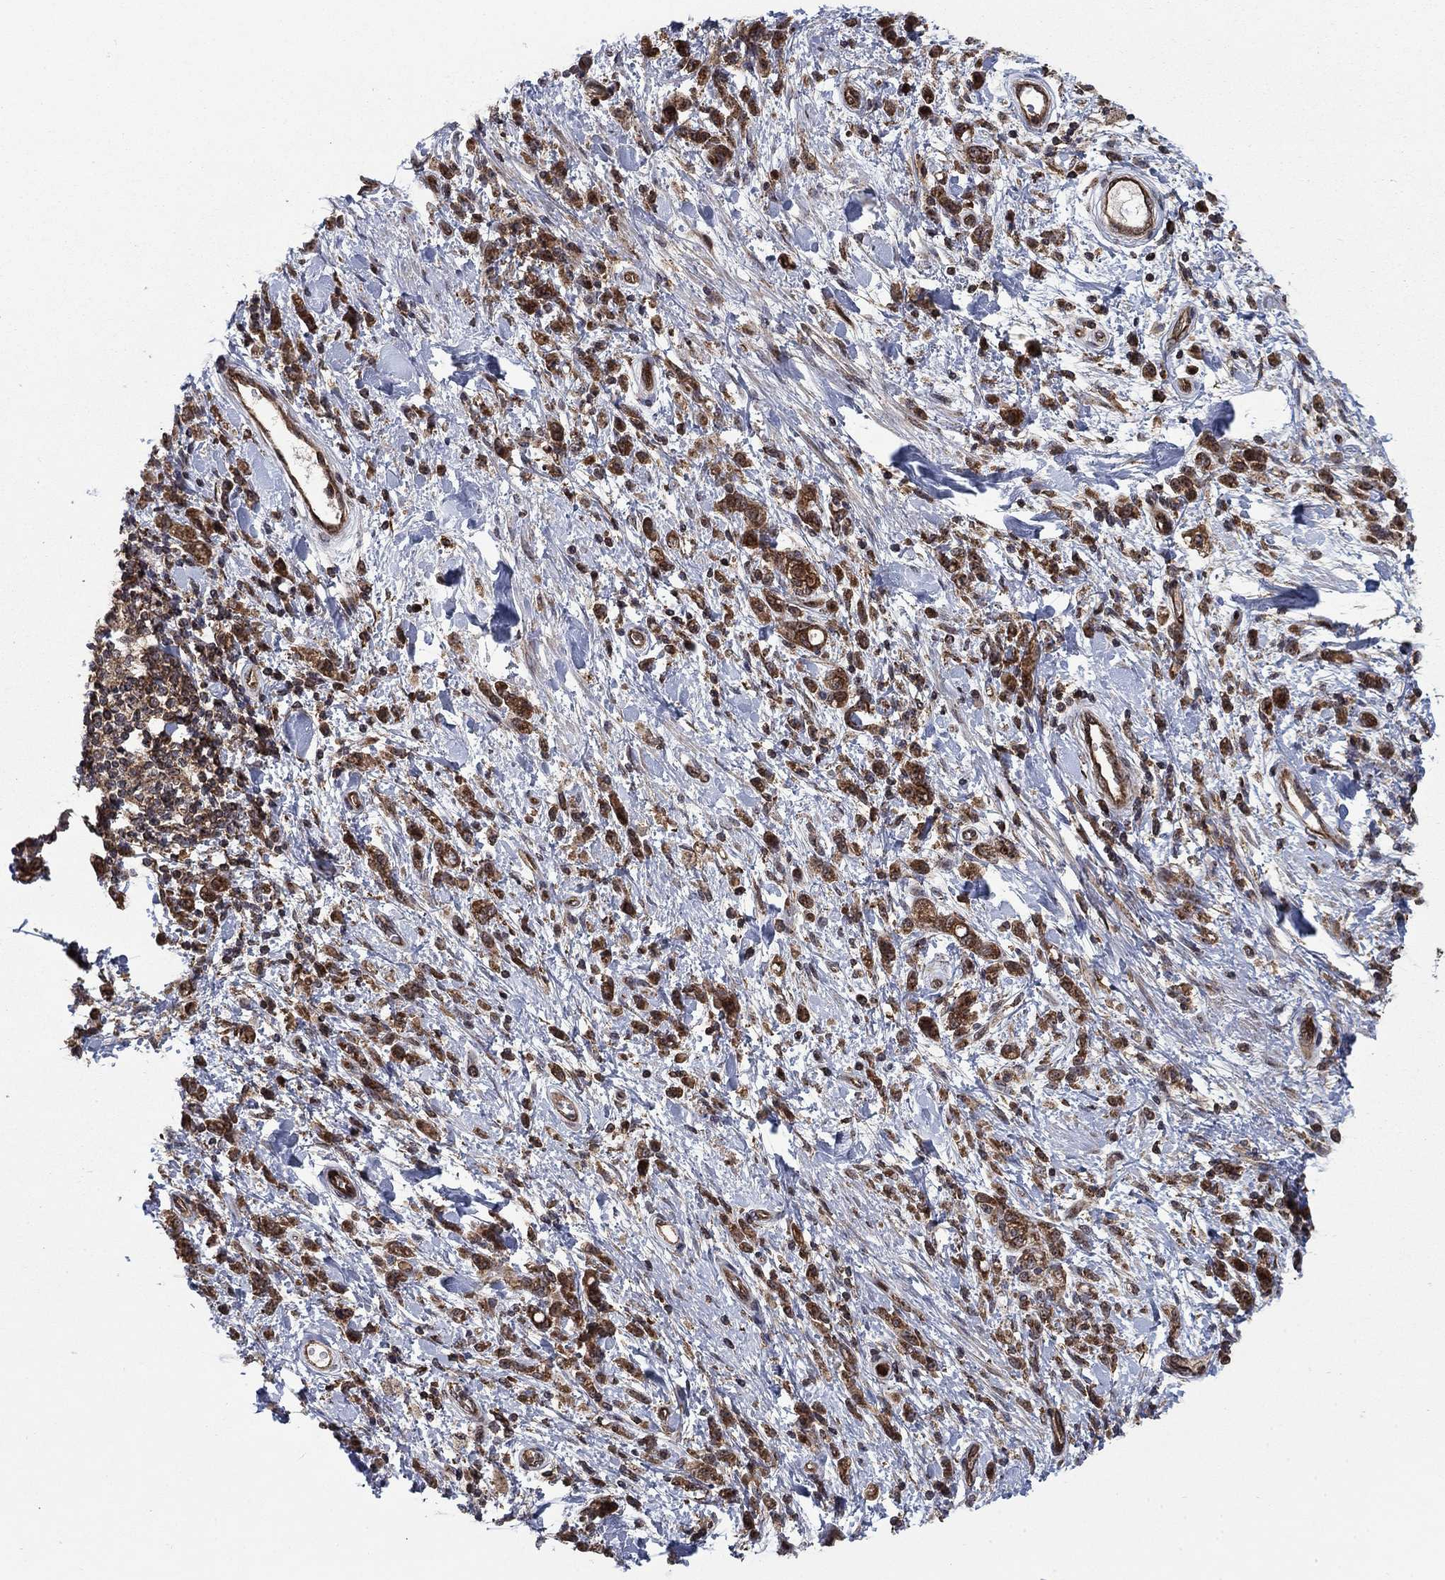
{"staining": {"intensity": "strong", "quantity": ">75%", "location": "cytoplasmic/membranous"}, "tissue": "stomach cancer", "cell_type": "Tumor cells", "image_type": "cancer", "snomed": [{"axis": "morphology", "description": "Adenocarcinoma, NOS"}, {"axis": "topography", "description": "Stomach"}], "caption": "Protein staining of adenocarcinoma (stomach) tissue displays strong cytoplasmic/membranous positivity in about >75% of tumor cells.", "gene": "IFI35", "patient": {"sex": "male", "age": 77}}